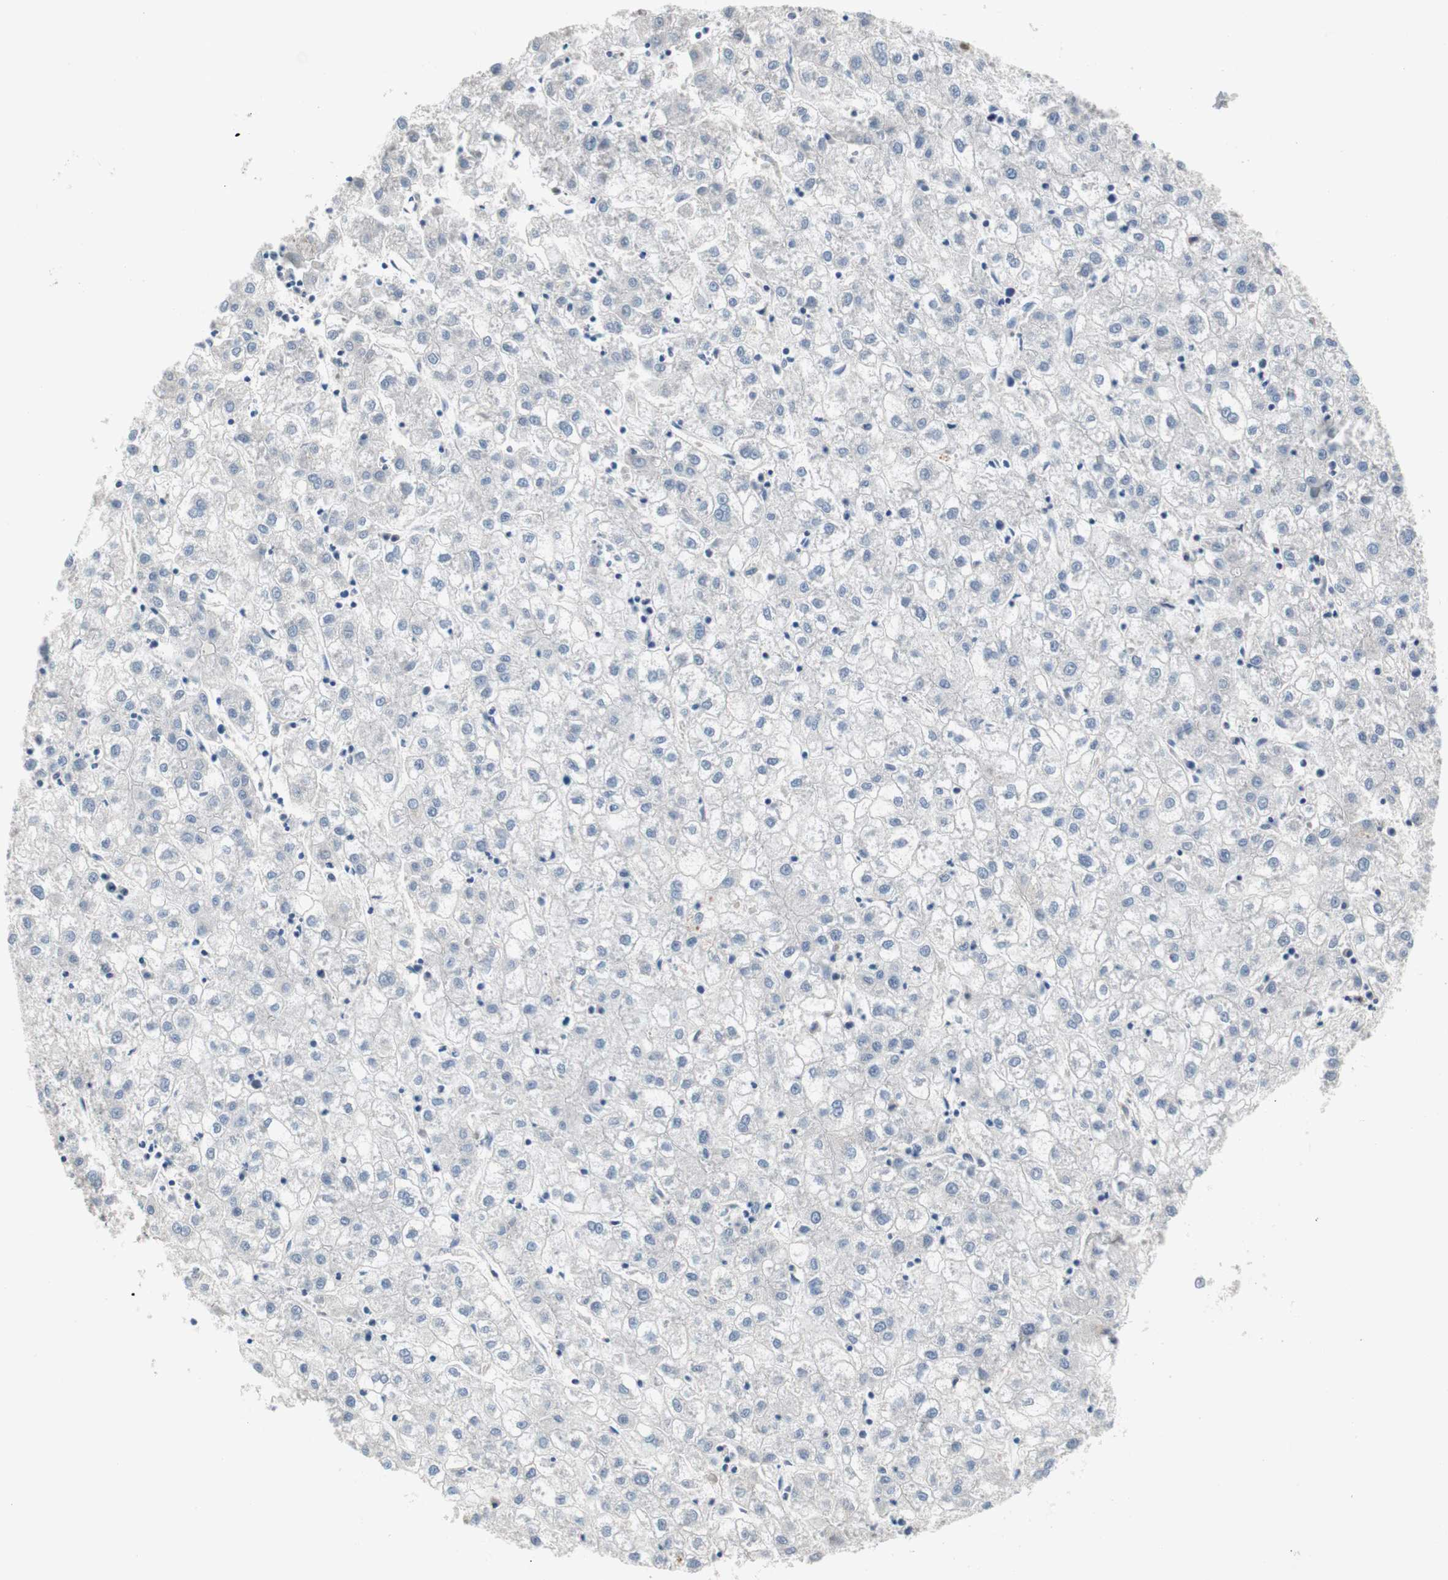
{"staining": {"intensity": "negative", "quantity": "none", "location": "none"}, "tissue": "liver cancer", "cell_type": "Tumor cells", "image_type": "cancer", "snomed": [{"axis": "morphology", "description": "Carcinoma, Hepatocellular, NOS"}, {"axis": "topography", "description": "Liver"}], "caption": "Immunohistochemistry image of neoplastic tissue: liver cancer stained with DAB (3,3'-diaminobenzidine) displays no significant protein expression in tumor cells.", "gene": "RELB", "patient": {"sex": "male", "age": 72}}